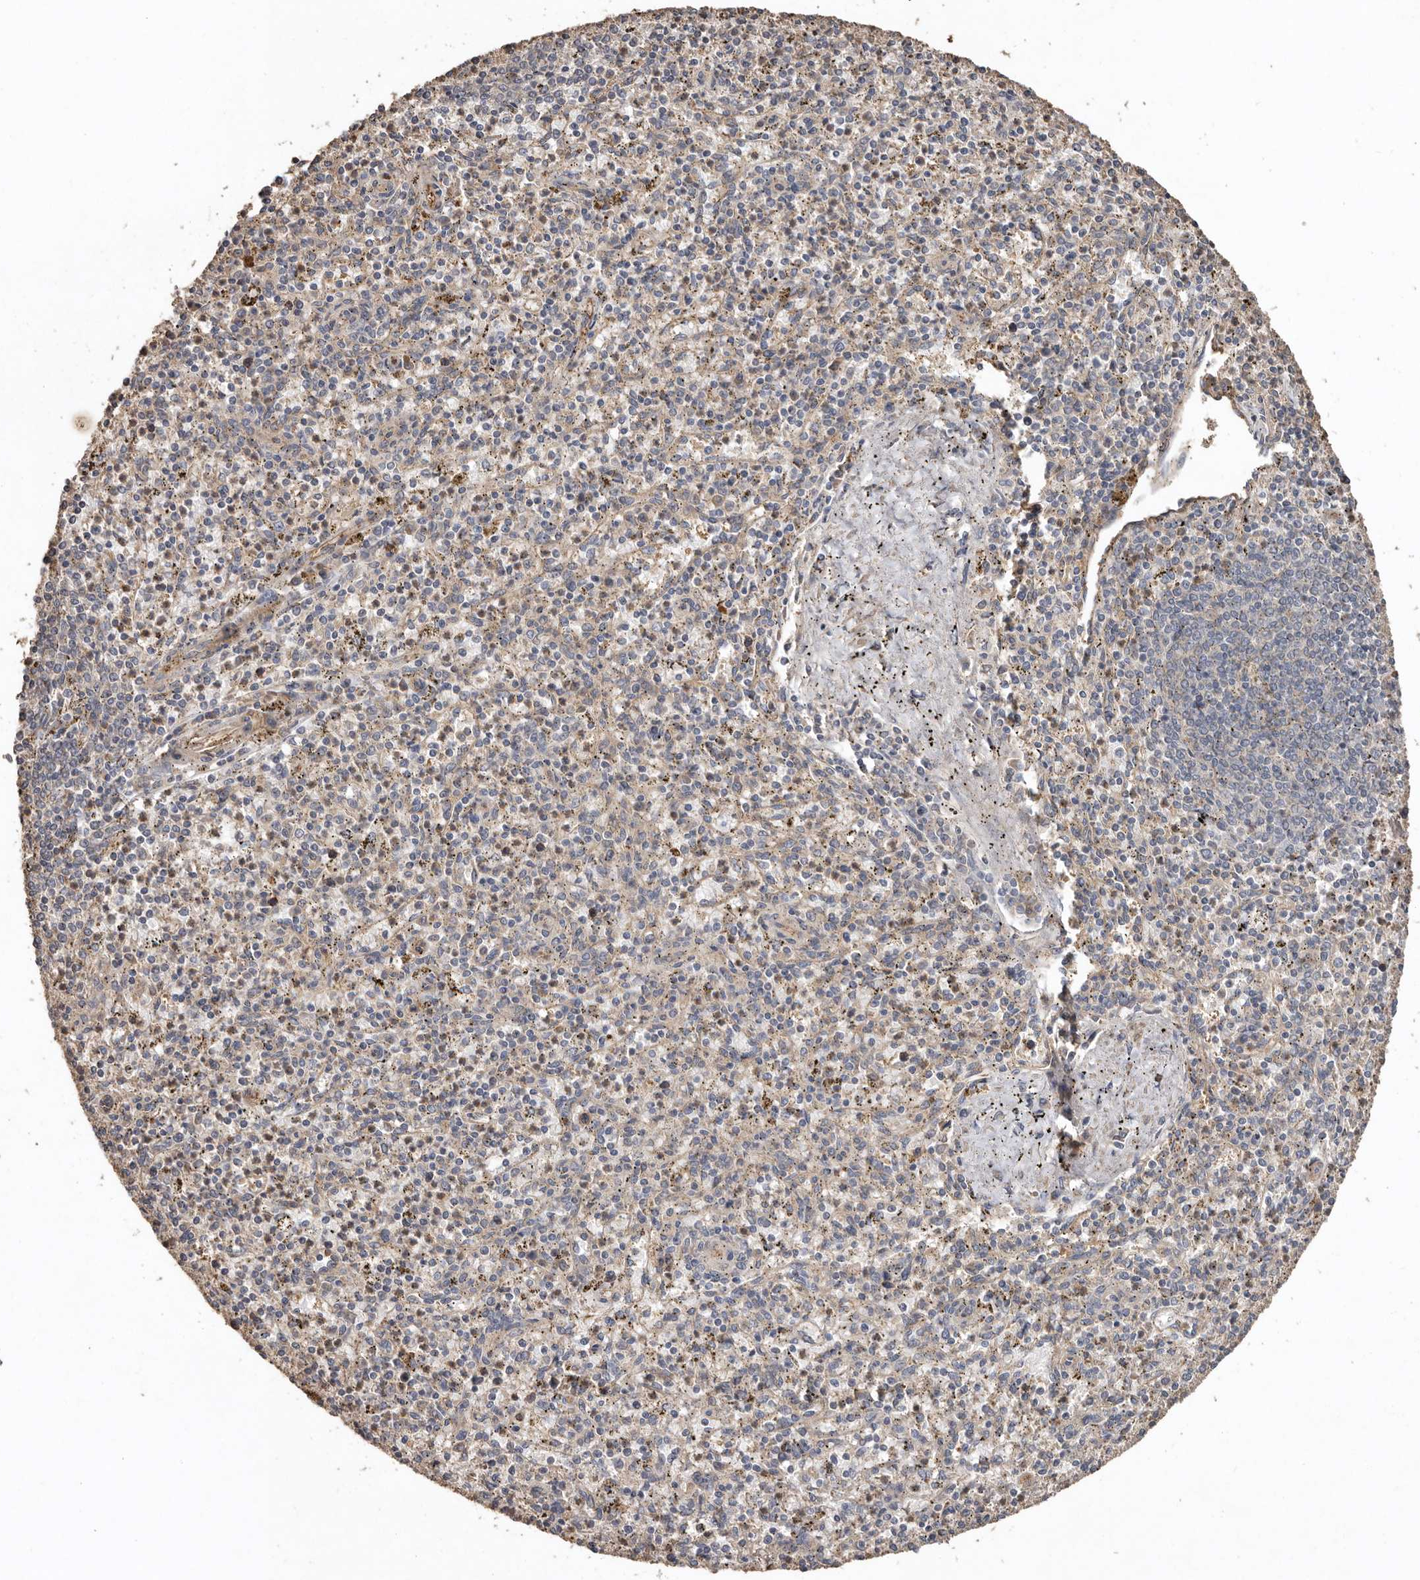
{"staining": {"intensity": "weak", "quantity": "25%-75%", "location": "cytoplasmic/membranous"}, "tissue": "spleen", "cell_type": "Cells in red pulp", "image_type": "normal", "snomed": [{"axis": "morphology", "description": "Normal tissue, NOS"}, {"axis": "topography", "description": "Spleen"}], "caption": "Protein staining of unremarkable spleen displays weak cytoplasmic/membranous positivity in approximately 25%-75% of cells in red pulp. (DAB IHC, brown staining for protein, blue staining for nuclei).", "gene": "FLCN", "patient": {"sex": "male", "age": 72}}